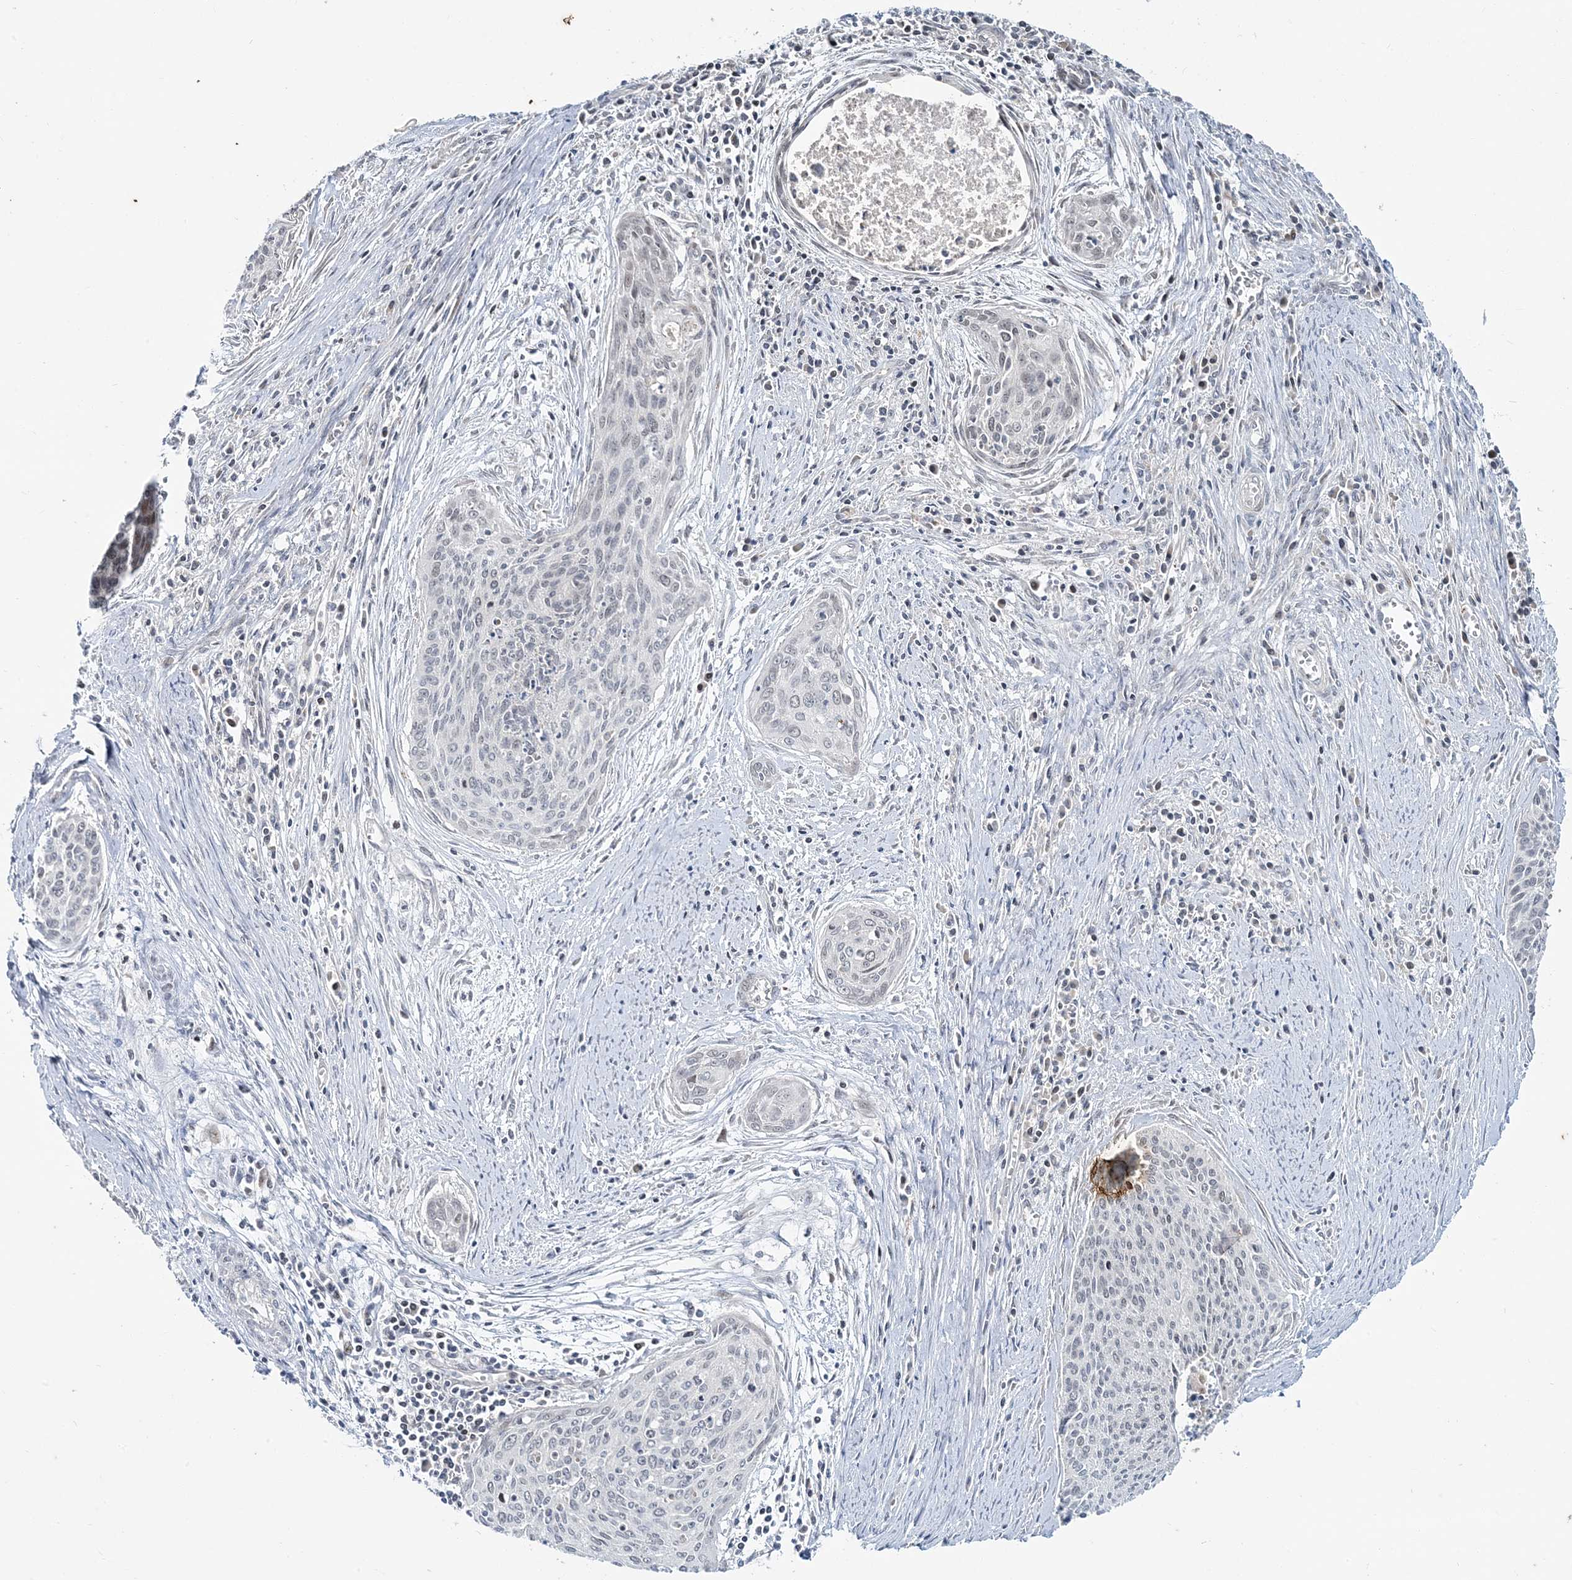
{"staining": {"intensity": "negative", "quantity": "none", "location": "none"}, "tissue": "cervical cancer", "cell_type": "Tumor cells", "image_type": "cancer", "snomed": [{"axis": "morphology", "description": "Squamous cell carcinoma, NOS"}, {"axis": "topography", "description": "Cervix"}], "caption": "Micrograph shows no significant protein staining in tumor cells of cervical squamous cell carcinoma.", "gene": "LEXM", "patient": {"sex": "female", "age": 55}}